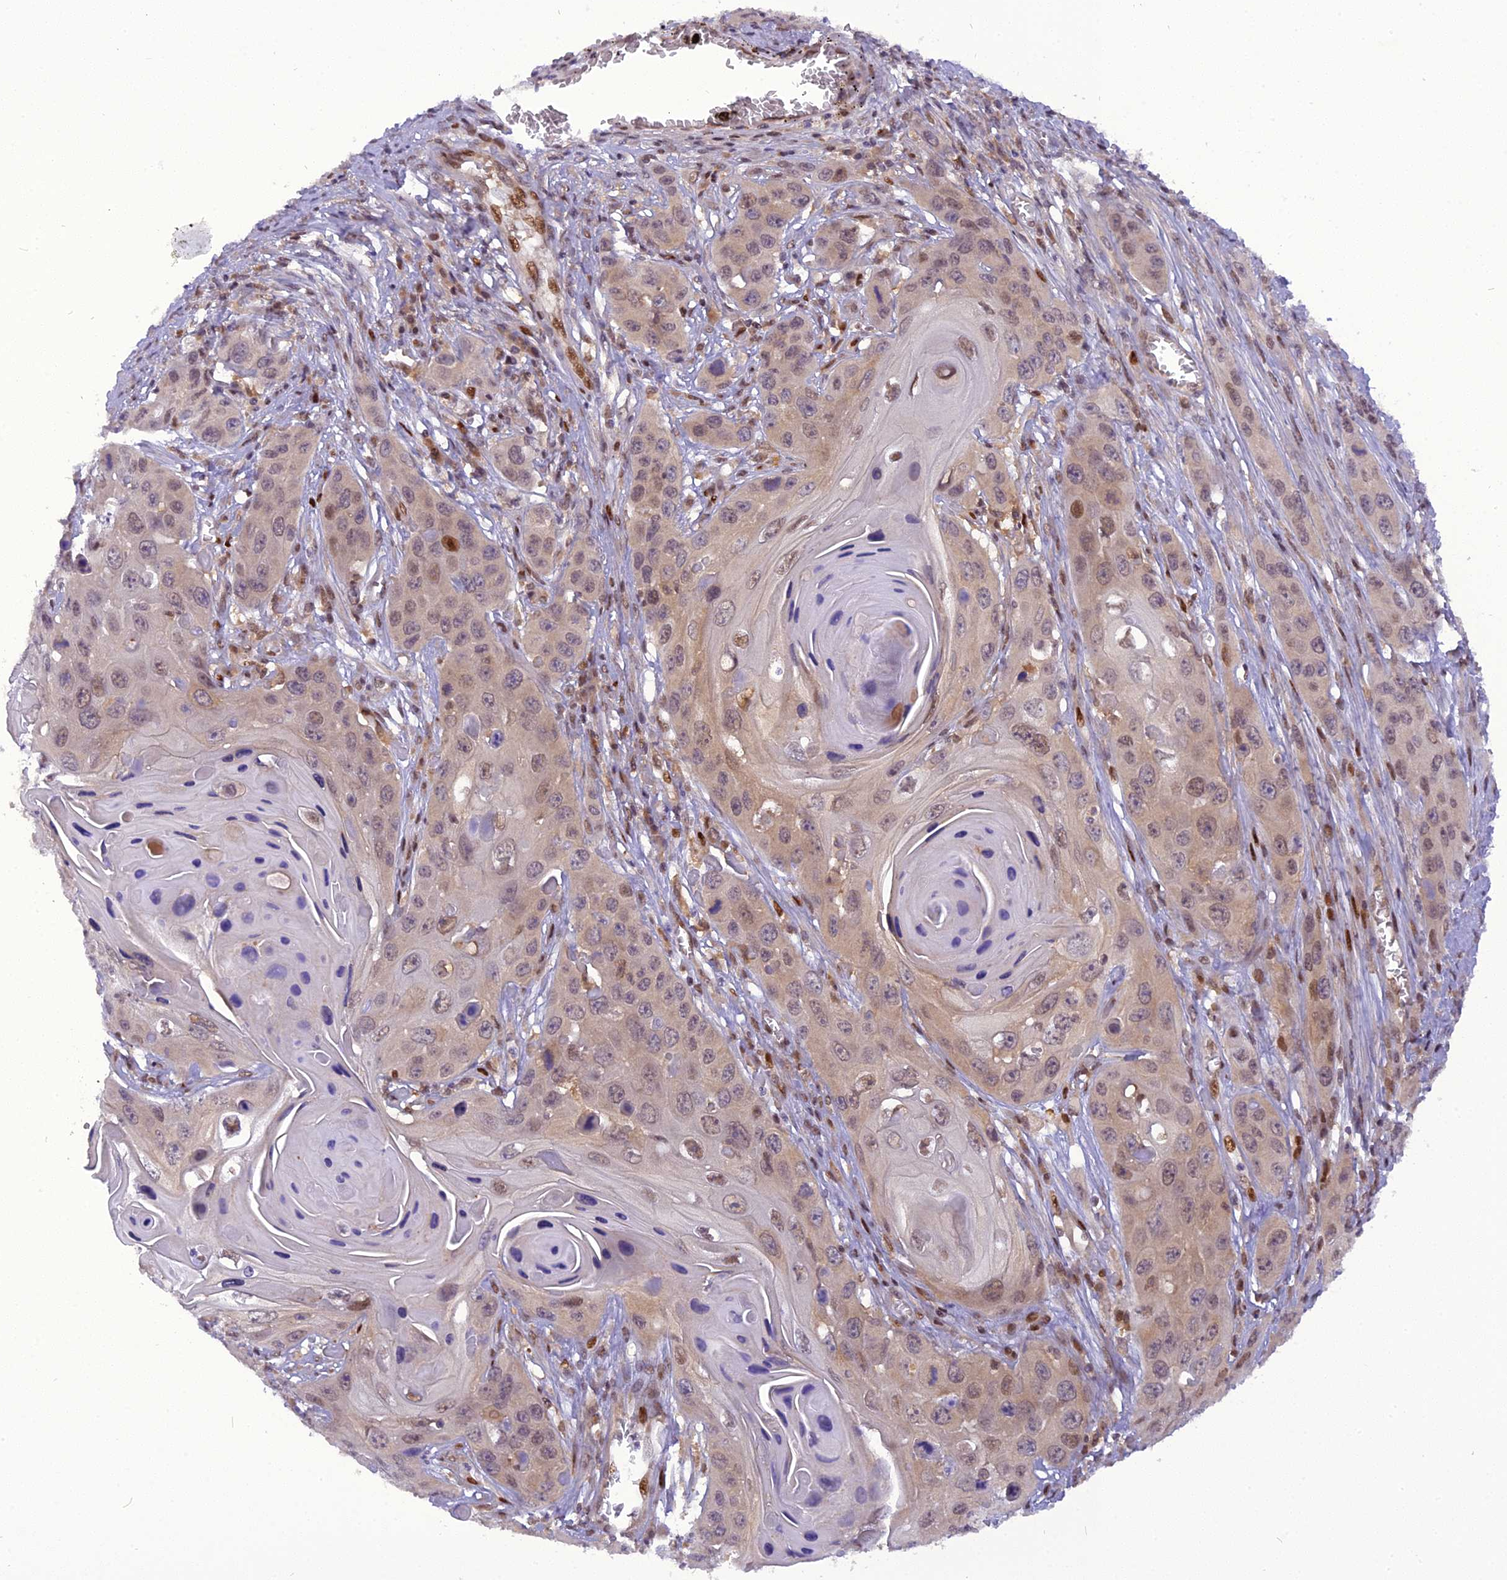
{"staining": {"intensity": "weak", "quantity": "<25%", "location": "nuclear"}, "tissue": "skin cancer", "cell_type": "Tumor cells", "image_type": "cancer", "snomed": [{"axis": "morphology", "description": "Squamous cell carcinoma, NOS"}, {"axis": "topography", "description": "Skin"}], "caption": "Immunohistochemistry (IHC) image of human squamous cell carcinoma (skin) stained for a protein (brown), which reveals no staining in tumor cells.", "gene": "RABGGTA", "patient": {"sex": "male", "age": 55}}